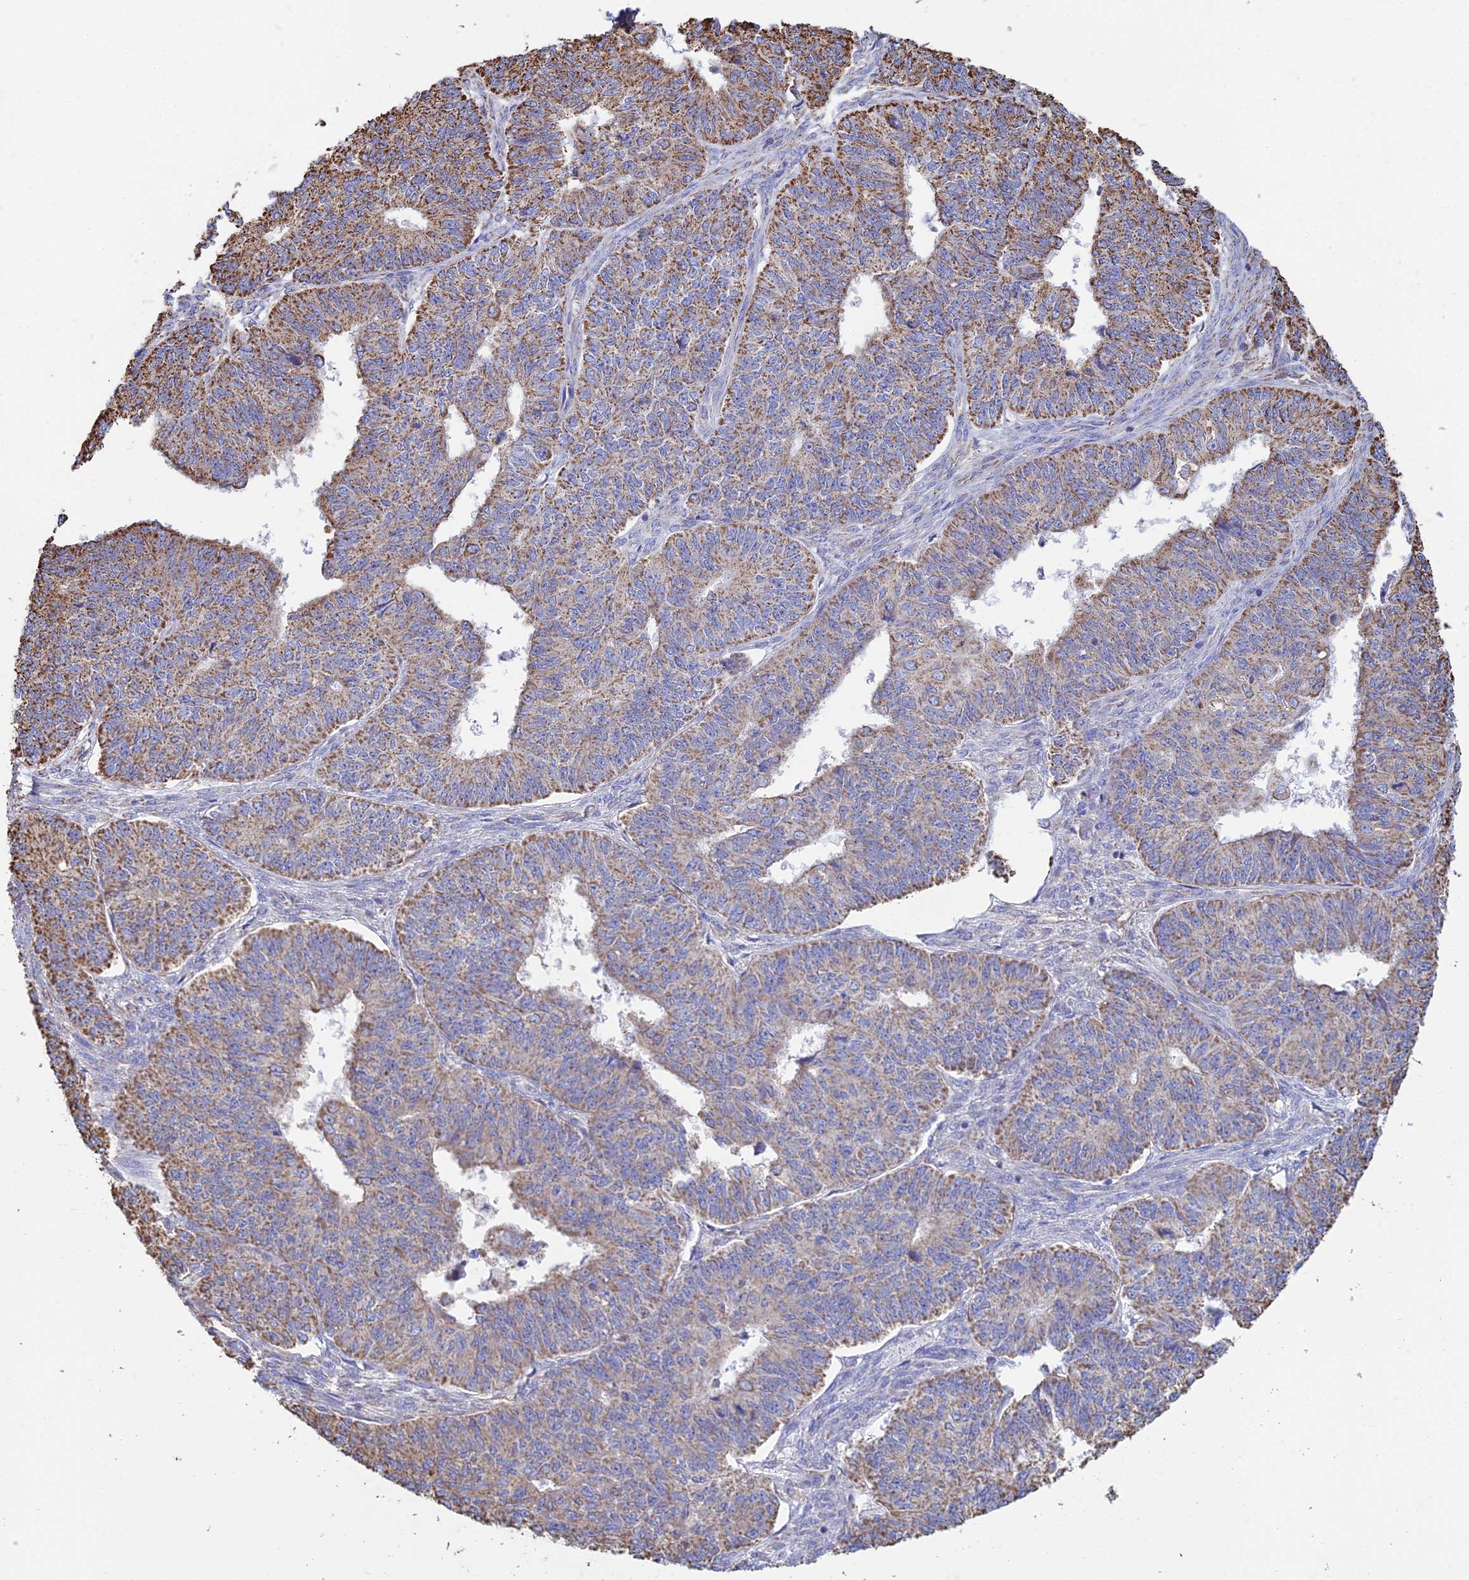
{"staining": {"intensity": "moderate", "quantity": ">75%", "location": "cytoplasmic/membranous"}, "tissue": "endometrial cancer", "cell_type": "Tumor cells", "image_type": "cancer", "snomed": [{"axis": "morphology", "description": "Adenocarcinoma, NOS"}, {"axis": "topography", "description": "Endometrium"}], "caption": "About >75% of tumor cells in adenocarcinoma (endometrial) reveal moderate cytoplasmic/membranous protein positivity as visualized by brown immunohistochemical staining.", "gene": "OR2W3", "patient": {"sex": "female", "age": 32}}